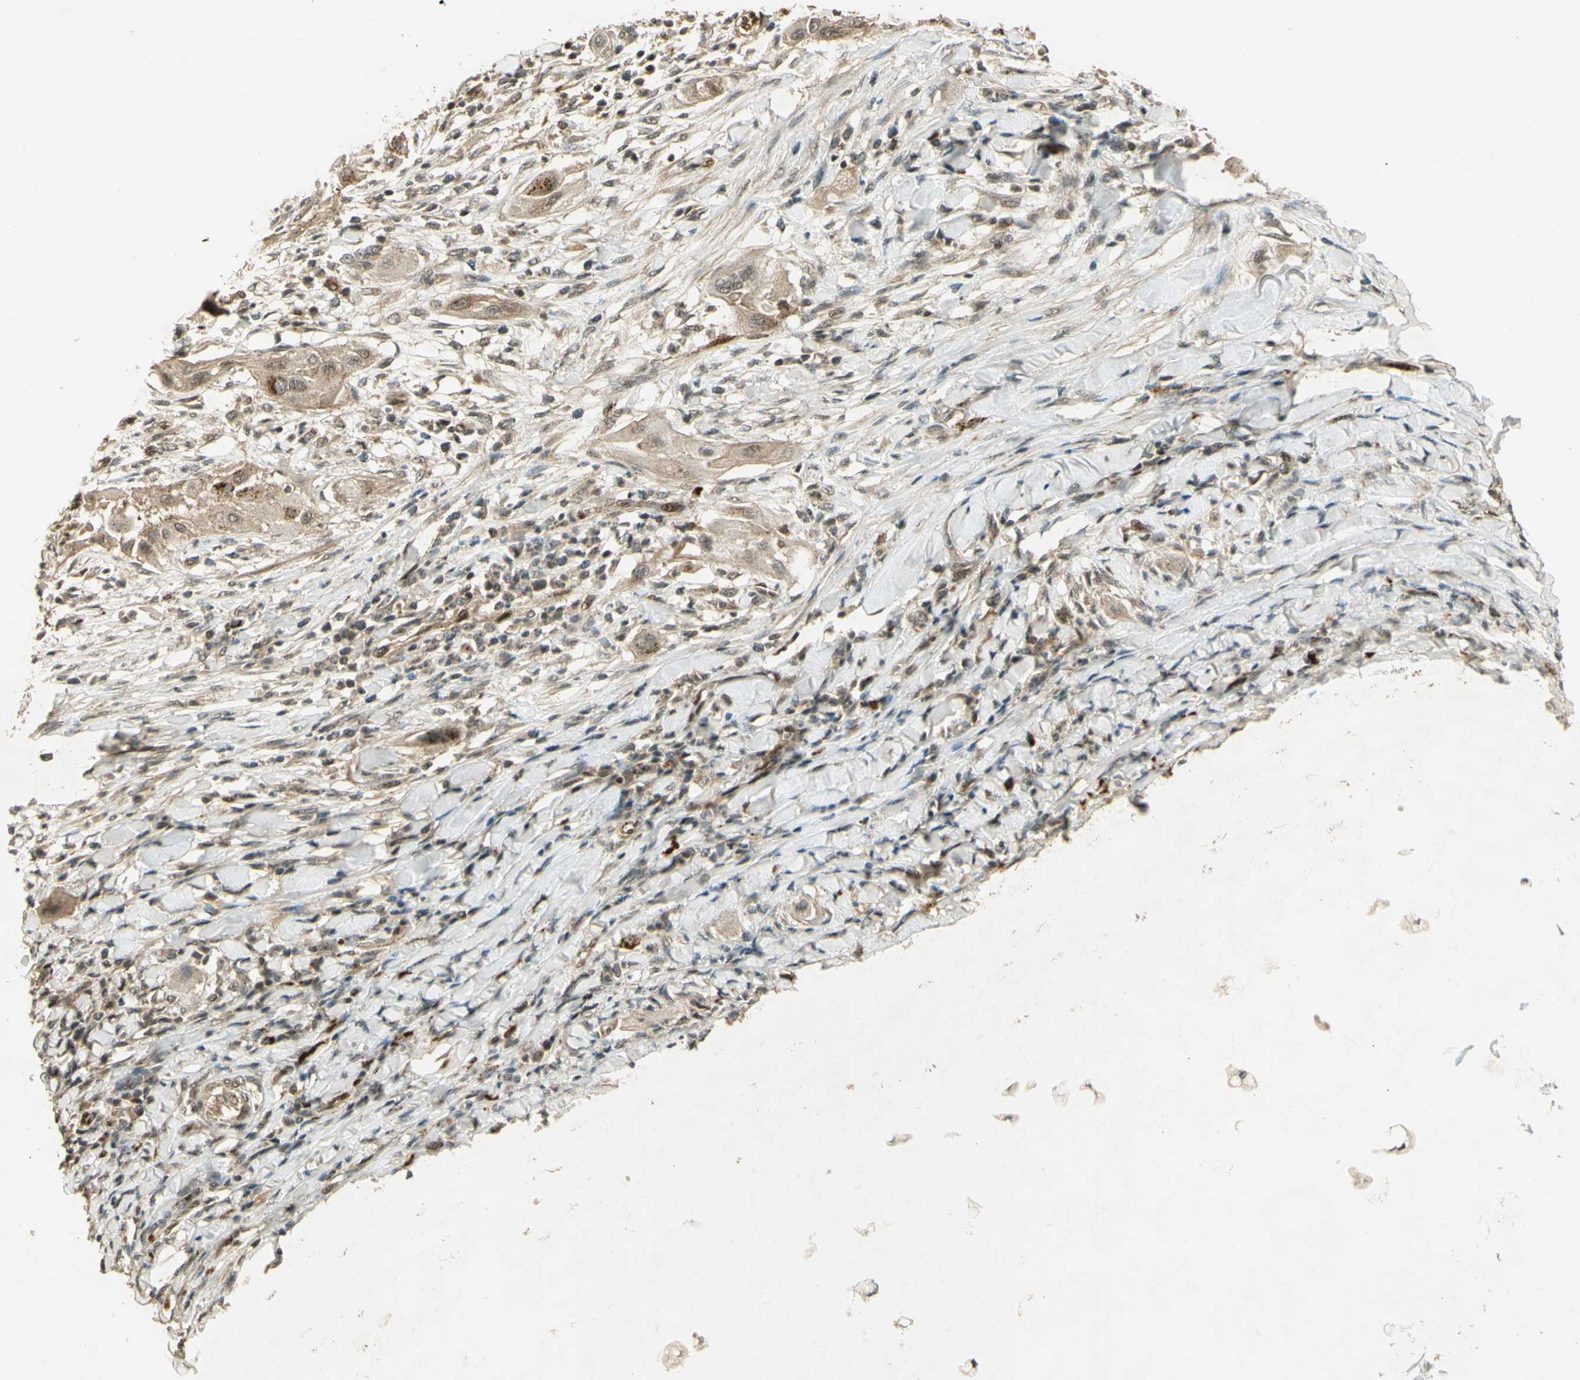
{"staining": {"intensity": "weak", "quantity": ">75%", "location": "cytoplasmic/membranous,nuclear"}, "tissue": "lung cancer", "cell_type": "Tumor cells", "image_type": "cancer", "snomed": [{"axis": "morphology", "description": "Squamous cell carcinoma, NOS"}, {"axis": "topography", "description": "Lung"}], "caption": "Squamous cell carcinoma (lung) was stained to show a protein in brown. There is low levels of weak cytoplasmic/membranous and nuclear expression in about >75% of tumor cells.", "gene": "GMEB2", "patient": {"sex": "female", "age": 47}}